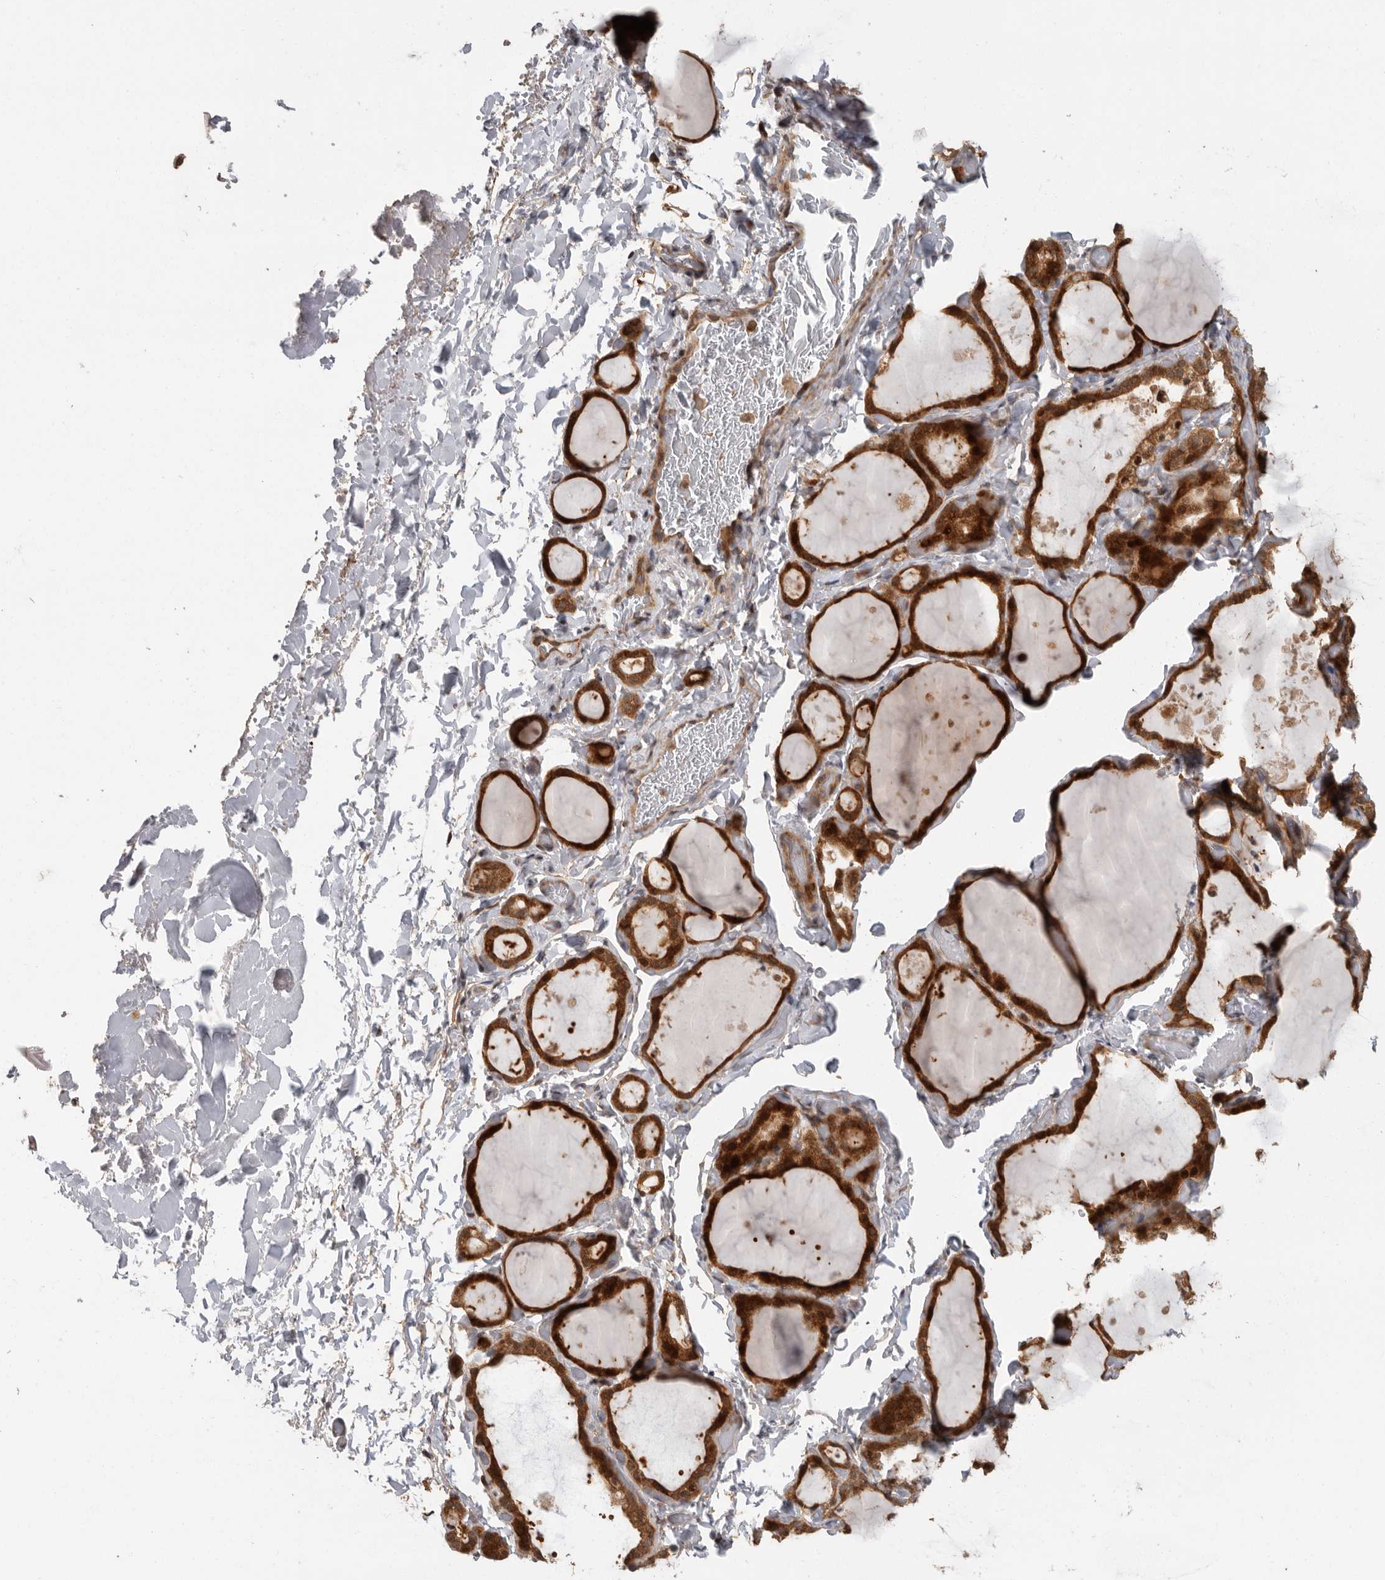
{"staining": {"intensity": "moderate", "quantity": ">75%", "location": "cytoplasmic/membranous"}, "tissue": "thyroid gland", "cell_type": "Glandular cells", "image_type": "normal", "snomed": [{"axis": "morphology", "description": "Normal tissue, NOS"}, {"axis": "topography", "description": "Thyroid gland"}], "caption": "DAB immunohistochemical staining of normal human thyroid gland exhibits moderate cytoplasmic/membranous protein positivity in approximately >75% of glandular cells.", "gene": "SWT1", "patient": {"sex": "female", "age": 44}}